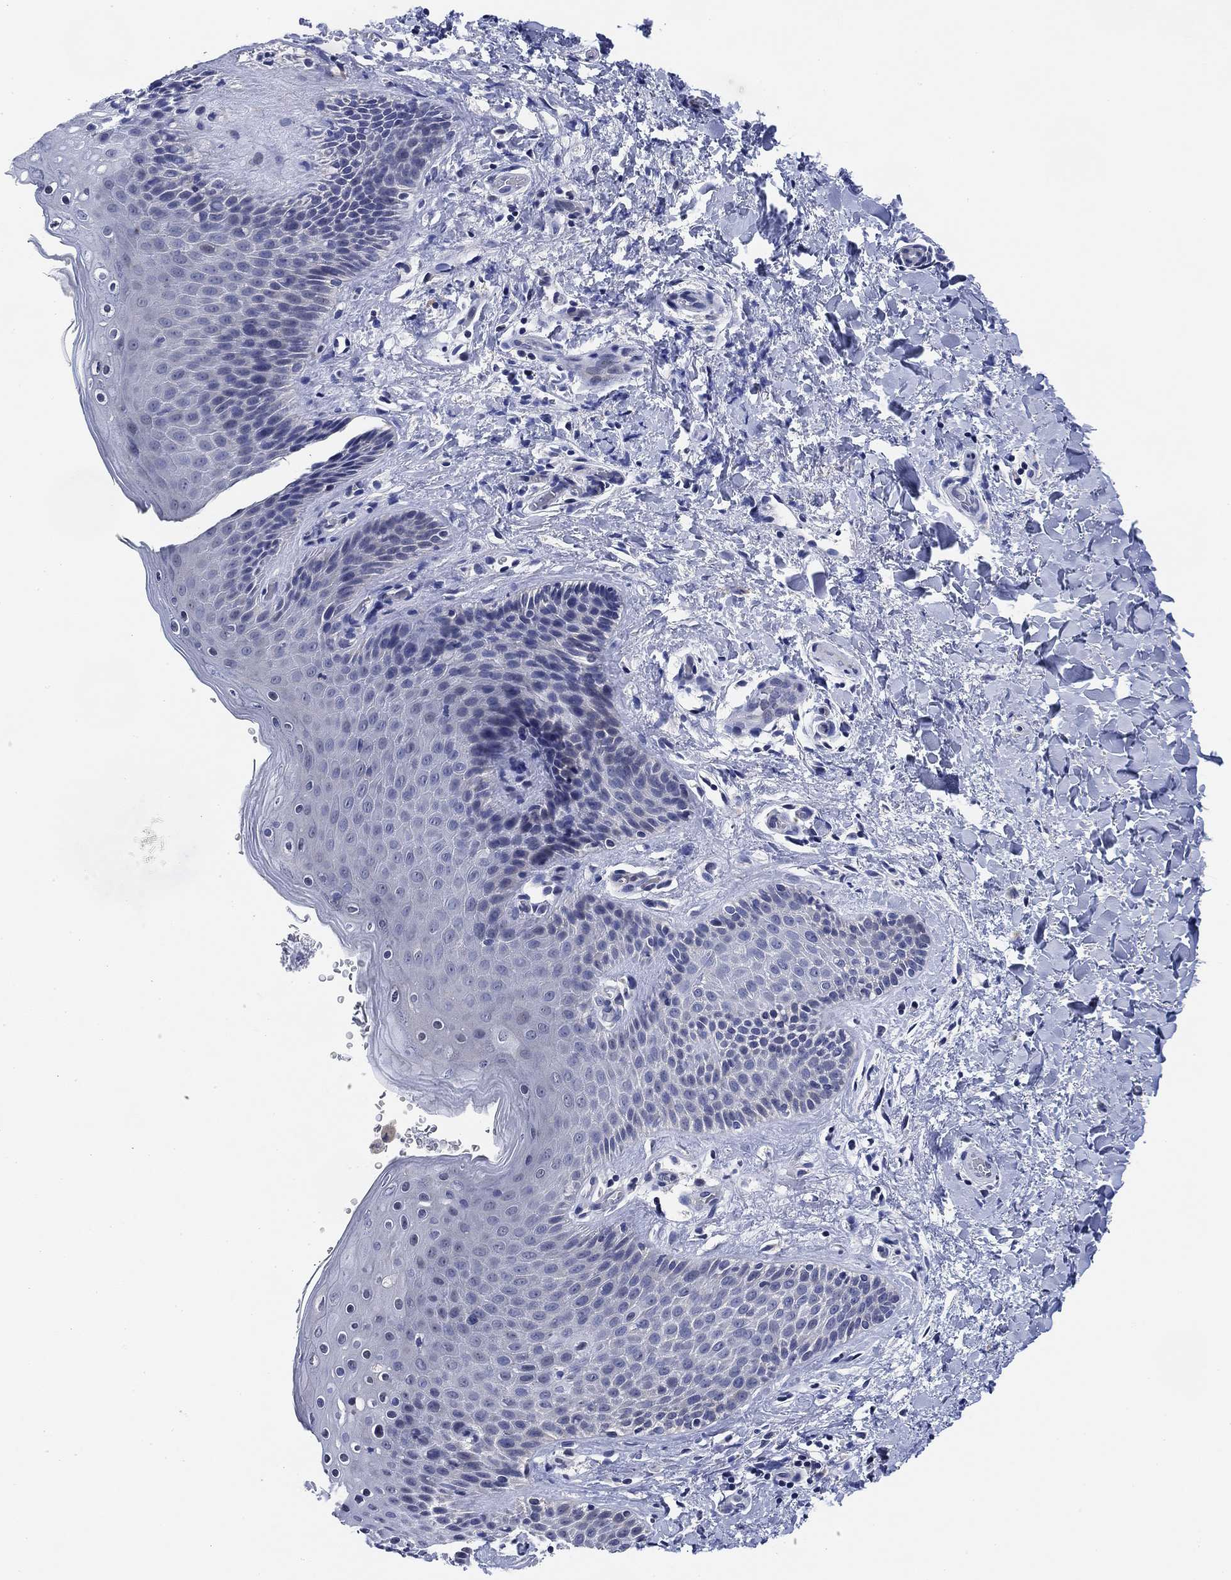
{"staining": {"intensity": "negative", "quantity": "none", "location": "none"}, "tissue": "skin", "cell_type": "Epidermal cells", "image_type": "normal", "snomed": [{"axis": "morphology", "description": "Normal tissue, NOS"}, {"axis": "topography", "description": "Anal"}], "caption": "Immunohistochemistry image of benign skin stained for a protein (brown), which demonstrates no staining in epidermal cells. (Immunohistochemistry (ihc), brightfield microscopy, high magnification).", "gene": "DAZL", "patient": {"sex": "male", "age": 36}}